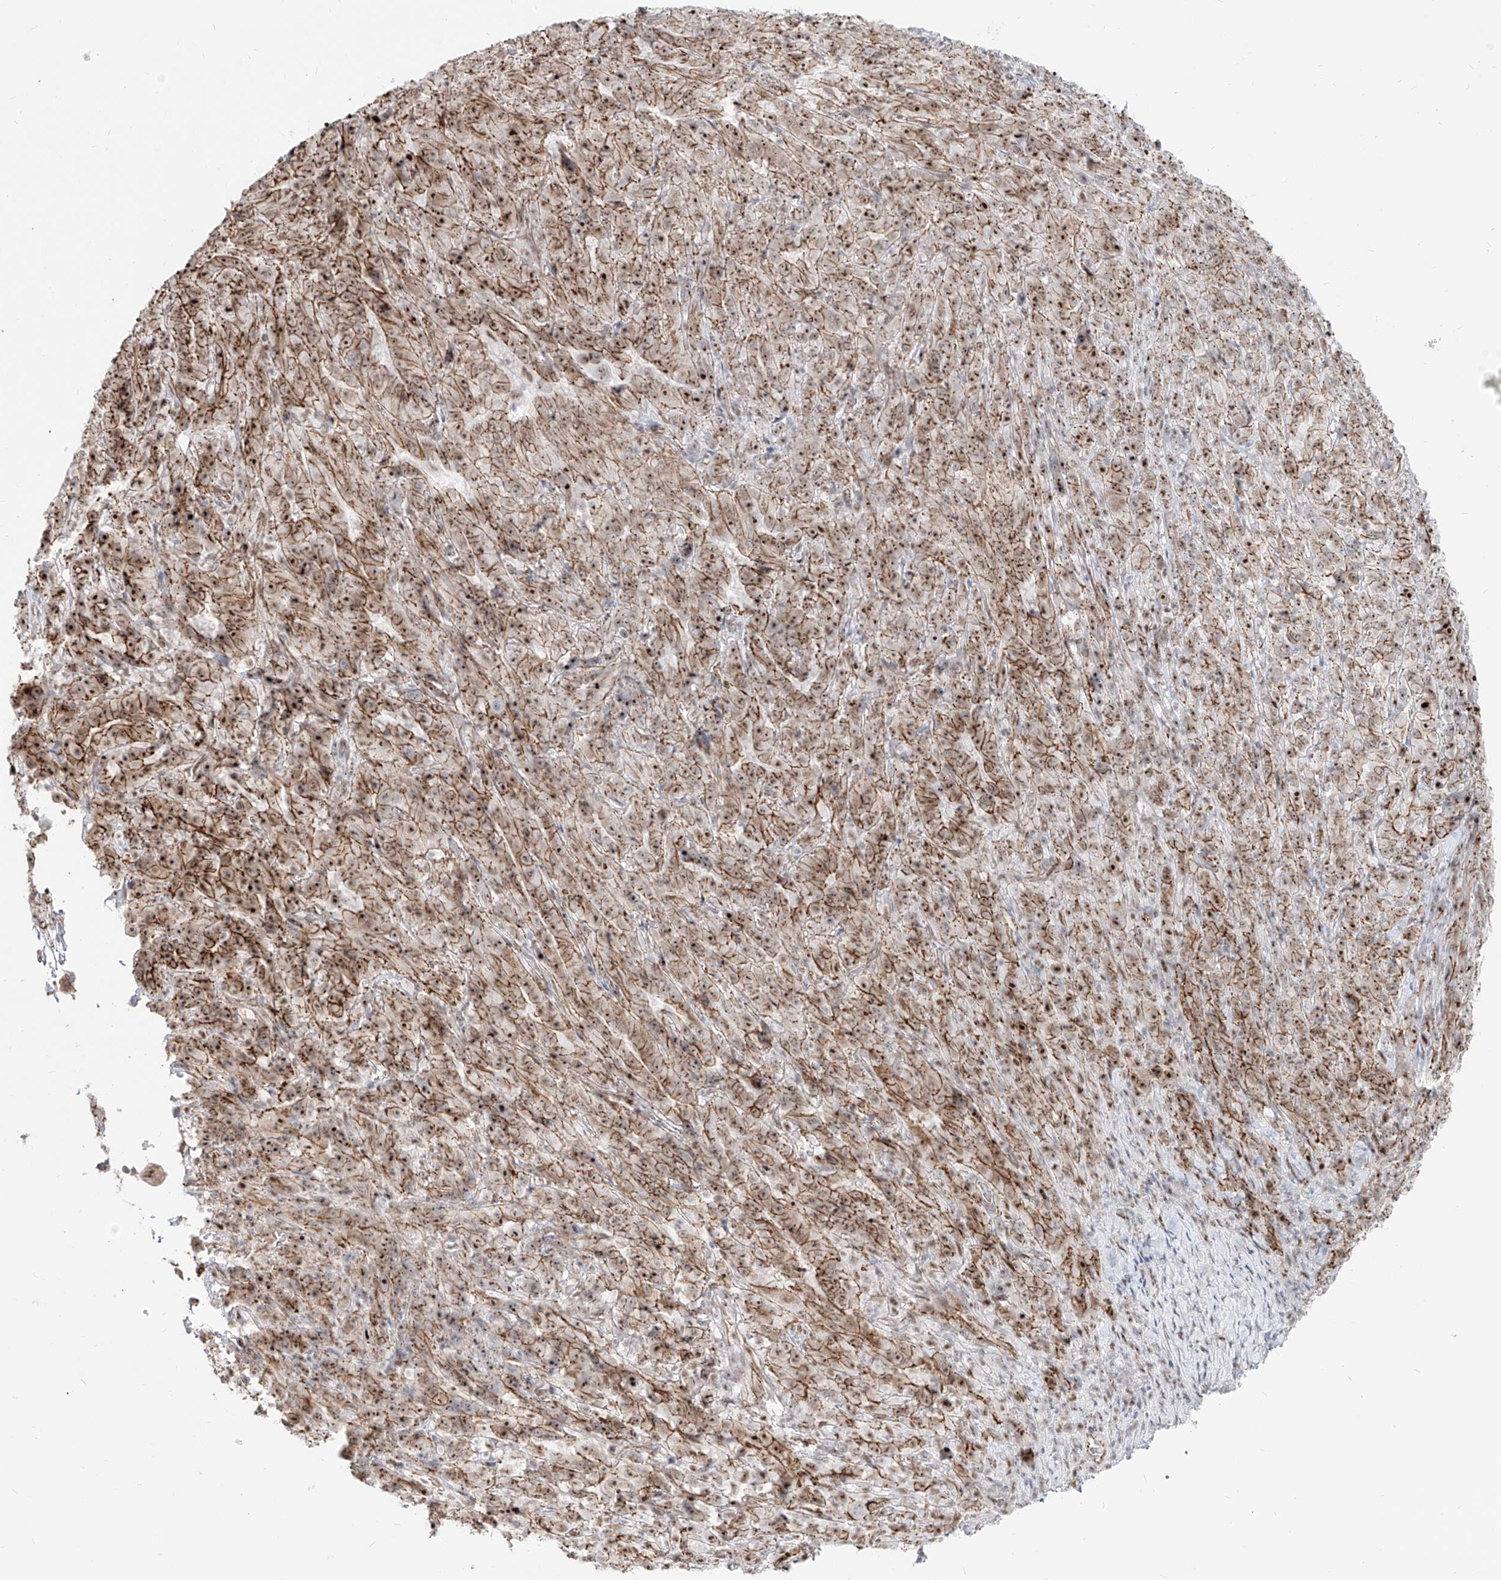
{"staining": {"intensity": "strong", "quantity": ">75%", "location": "cytoplasmic/membranous,nuclear"}, "tissue": "pancreatic cancer", "cell_type": "Tumor cells", "image_type": "cancer", "snomed": [{"axis": "morphology", "description": "Adenocarcinoma, NOS"}, {"axis": "topography", "description": "Pancreas"}], "caption": "Pancreatic cancer (adenocarcinoma) stained with DAB immunohistochemistry displays high levels of strong cytoplasmic/membranous and nuclear expression in about >75% of tumor cells.", "gene": "ZNF710", "patient": {"sex": "male", "age": 63}}